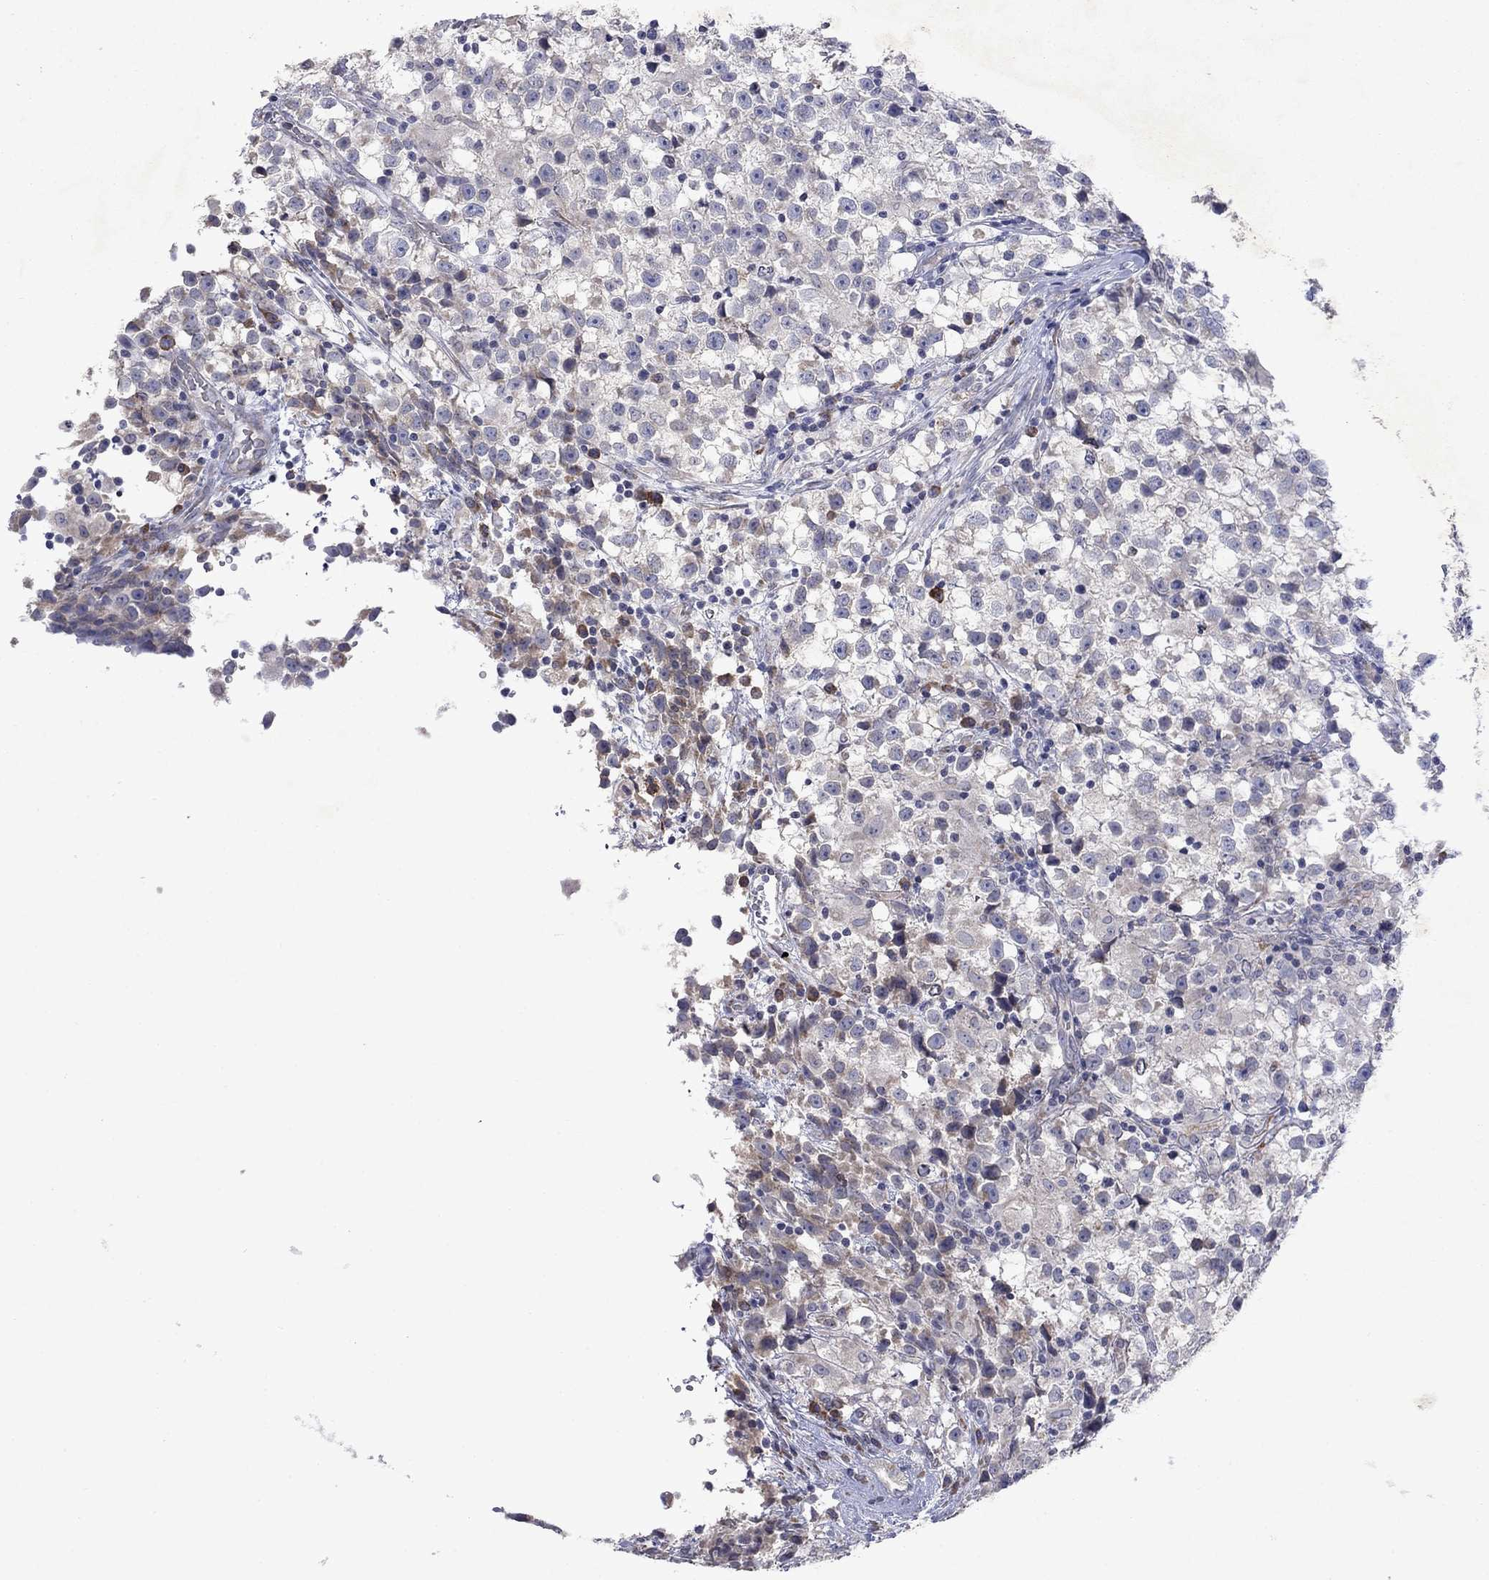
{"staining": {"intensity": "negative", "quantity": "none", "location": "none"}, "tissue": "testis cancer", "cell_type": "Tumor cells", "image_type": "cancer", "snomed": [{"axis": "morphology", "description": "Seminoma, NOS"}, {"axis": "topography", "description": "Testis"}], "caption": "Seminoma (testis) stained for a protein using immunohistochemistry exhibits no expression tumor cells.", "gene": "TMEM97", "patient": {"sex": "male", "age": 31}}